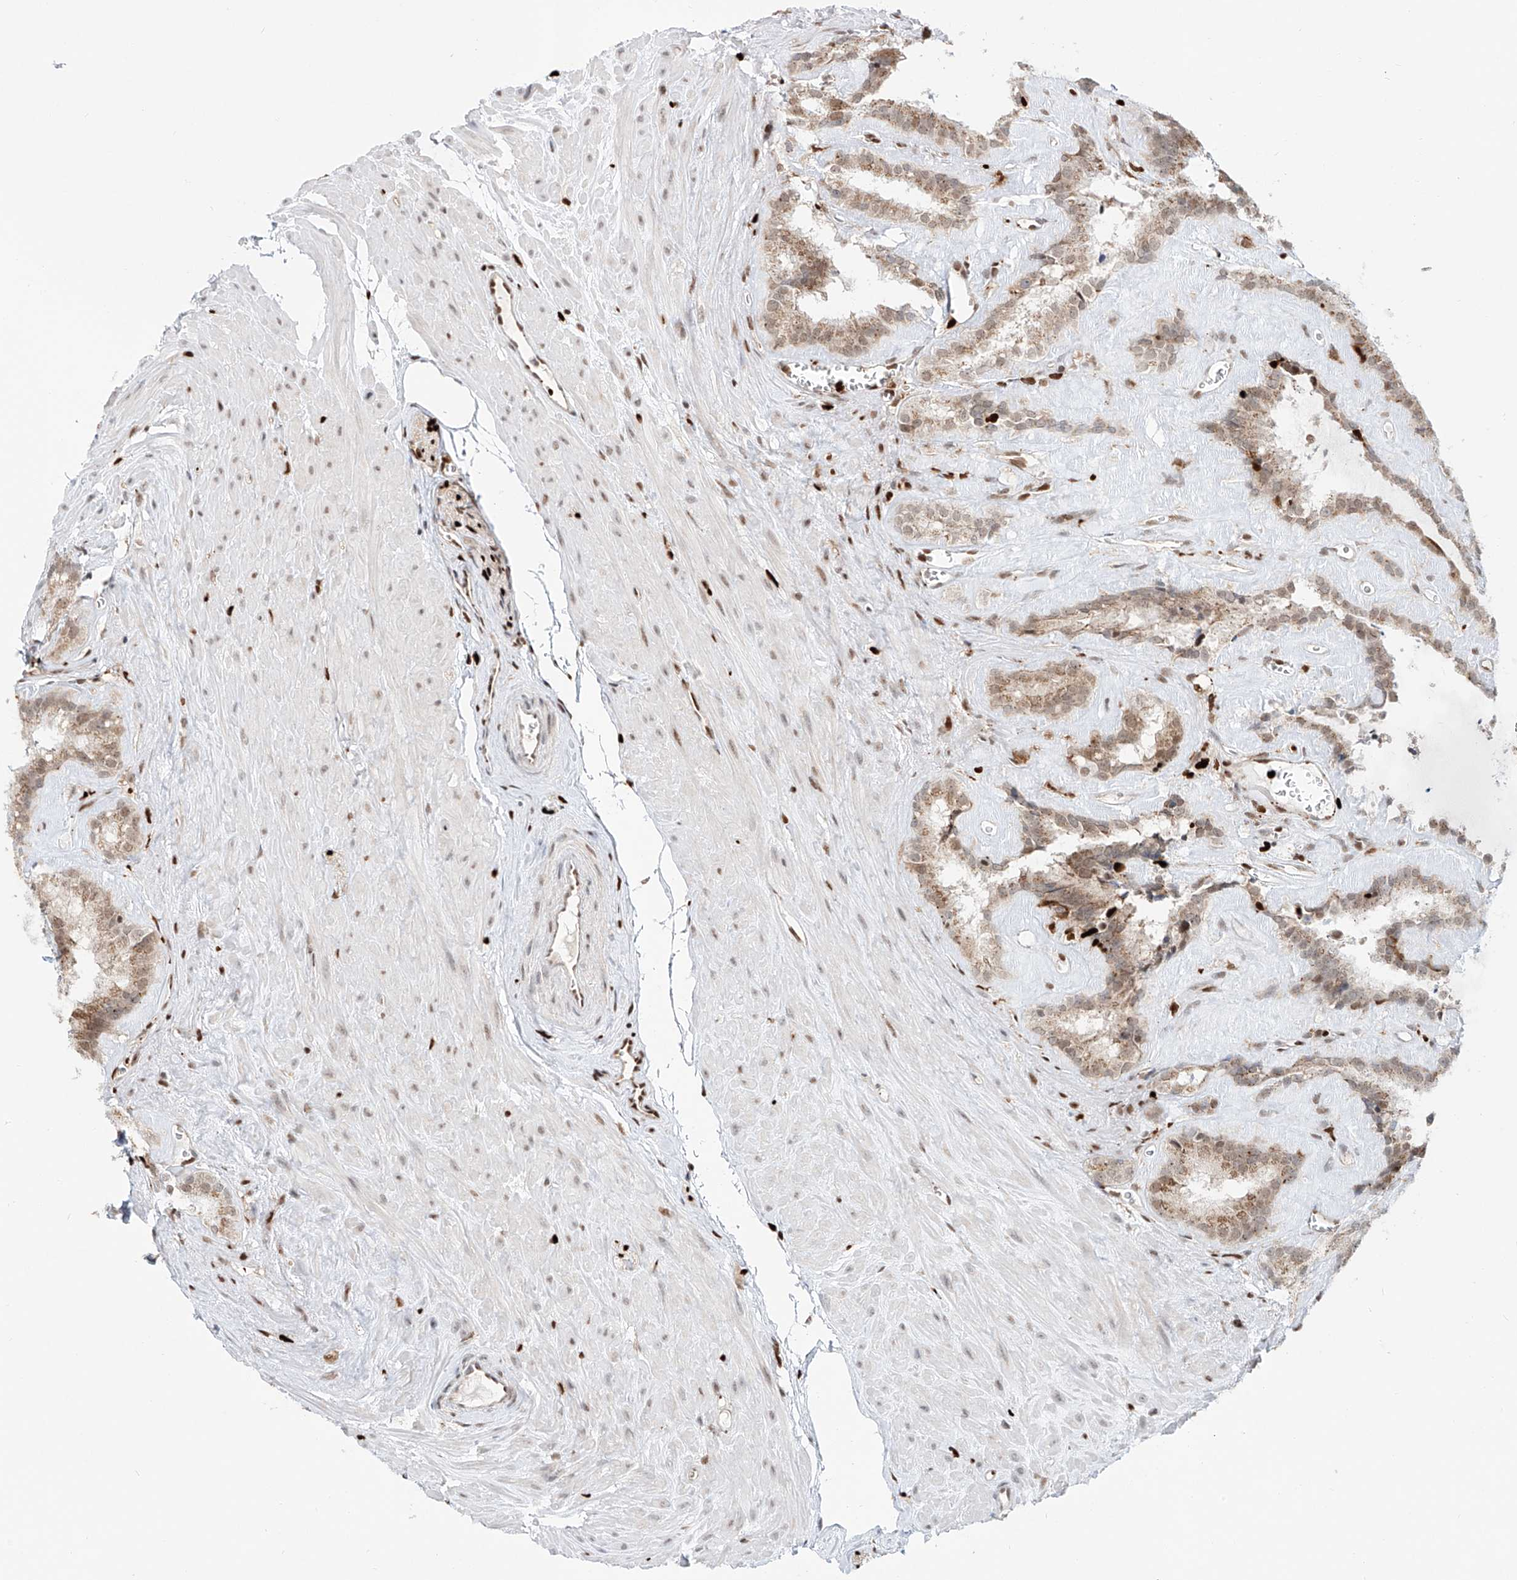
{"staining": {"intensity": "moderate", "quantity": "25%-75%", "location": "cytoplasmic/membranous,nuclear"}, "tissue": "seminal vesicle", "cell_type": "Glandular cells", "image_type": "normal", "snomed": [{"axis": "morphology", "description": "Normal tissue, NOS"}, {"axis": "topography", "description": "Prostate"}, {"axis": "topography", "description": "Seminal veicle"}], "caption": "An immunohistochemistry image of normal tissue is shown. Protein staining in brown shows moderate cytoplasmic/membranous,nuclear positivity in seminal vesicle within glandular cells.", "gene": "DZIP1L", "patient": {"sex": "male", "age": 59}}